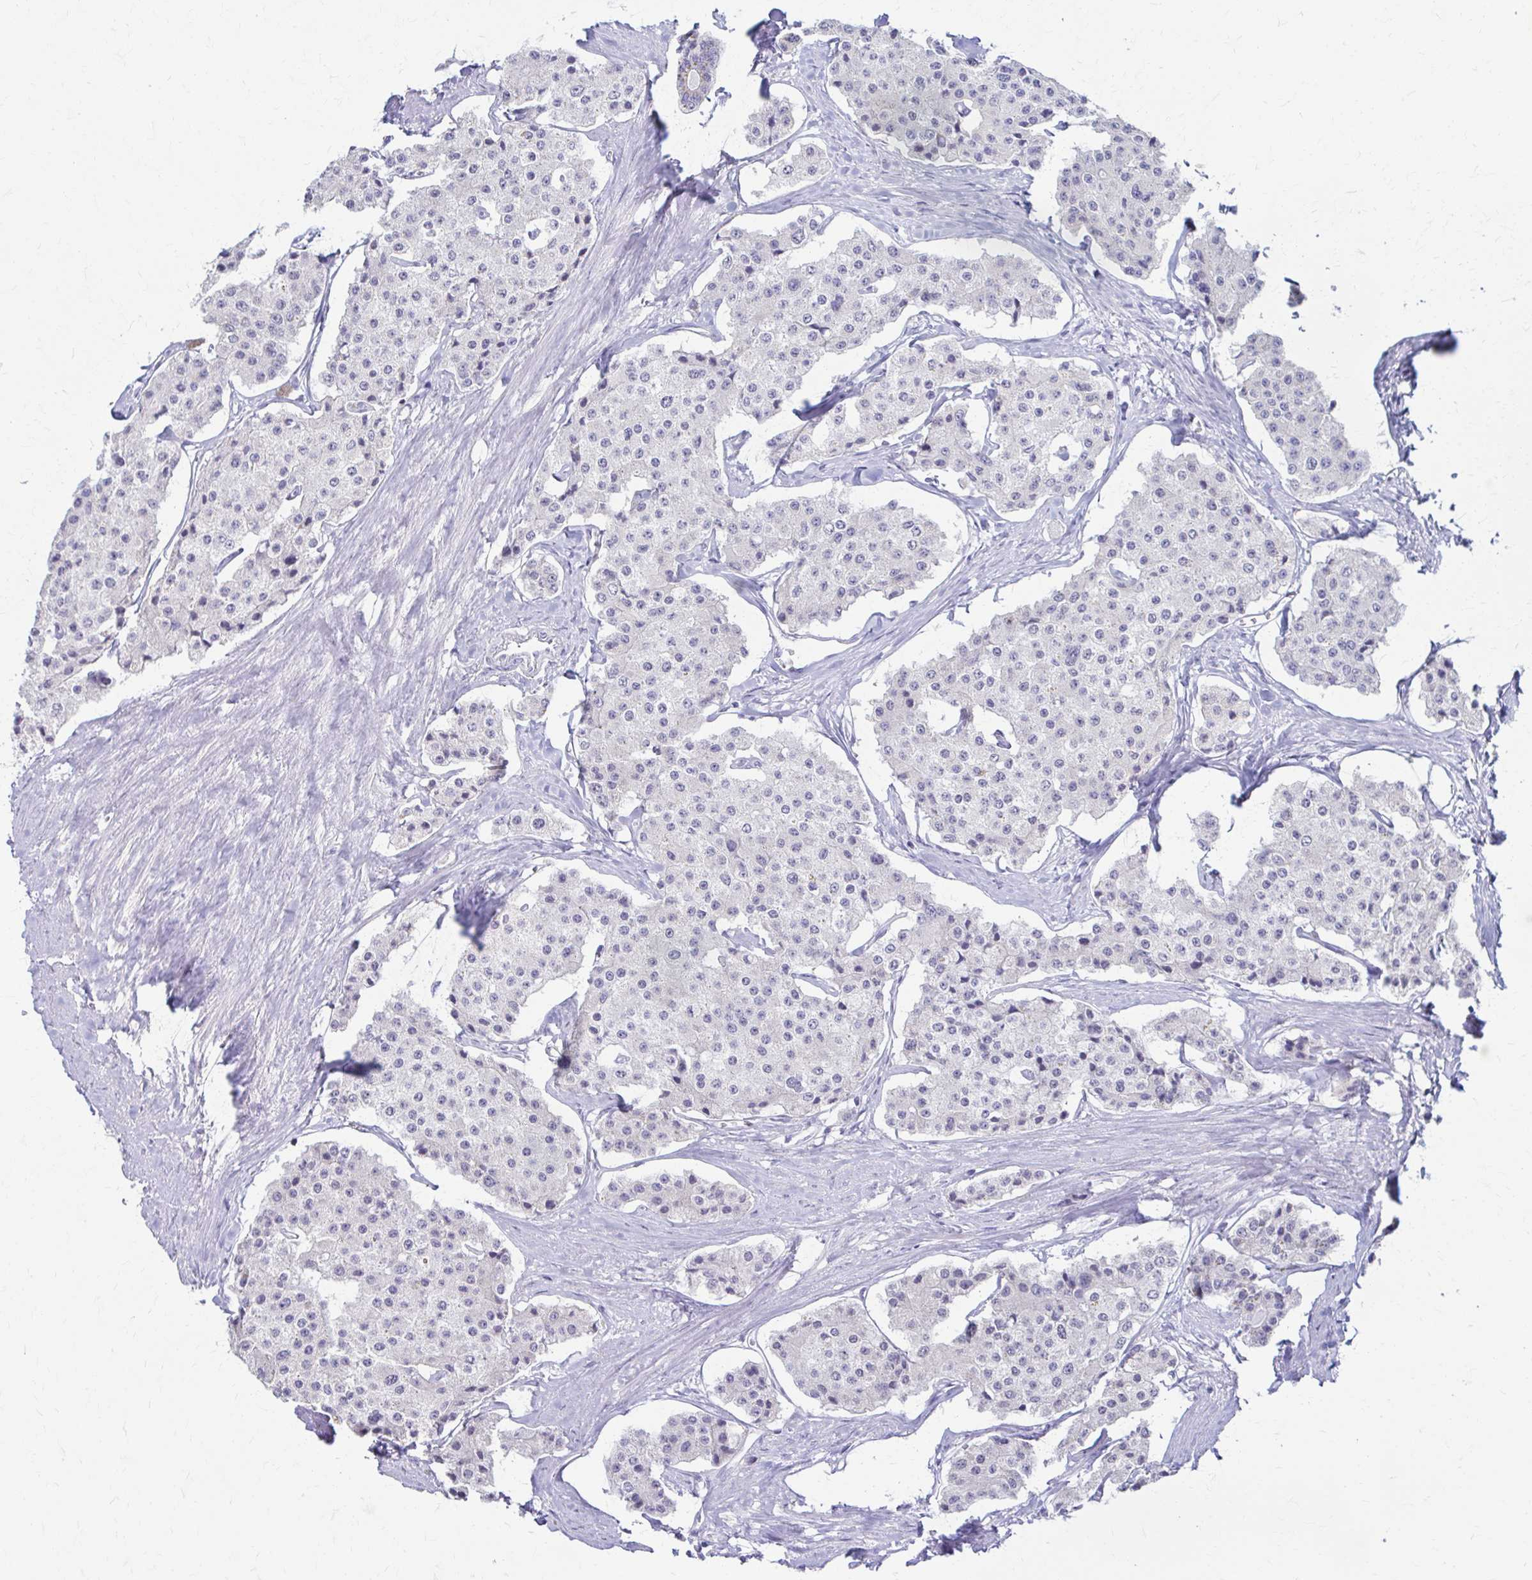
{"staining": {"intensity": "negative", "quantity": "none", "location": "none"}, "tissue": "carcinoid", "cell_type": "Tumor cells", "image_type": "cancer", "snomed": [{"axis": "morphology", "description": "Carcinoid, malignant, NOS"}, {"axis": "topography", "description": "Small intestine"}], "caption": "Human carcinoid stained for a protein using IHC exhibits no expression in tumor cells.", "gene": "PIK3AP1", "patient": {"sex": "female", "age": 65}}